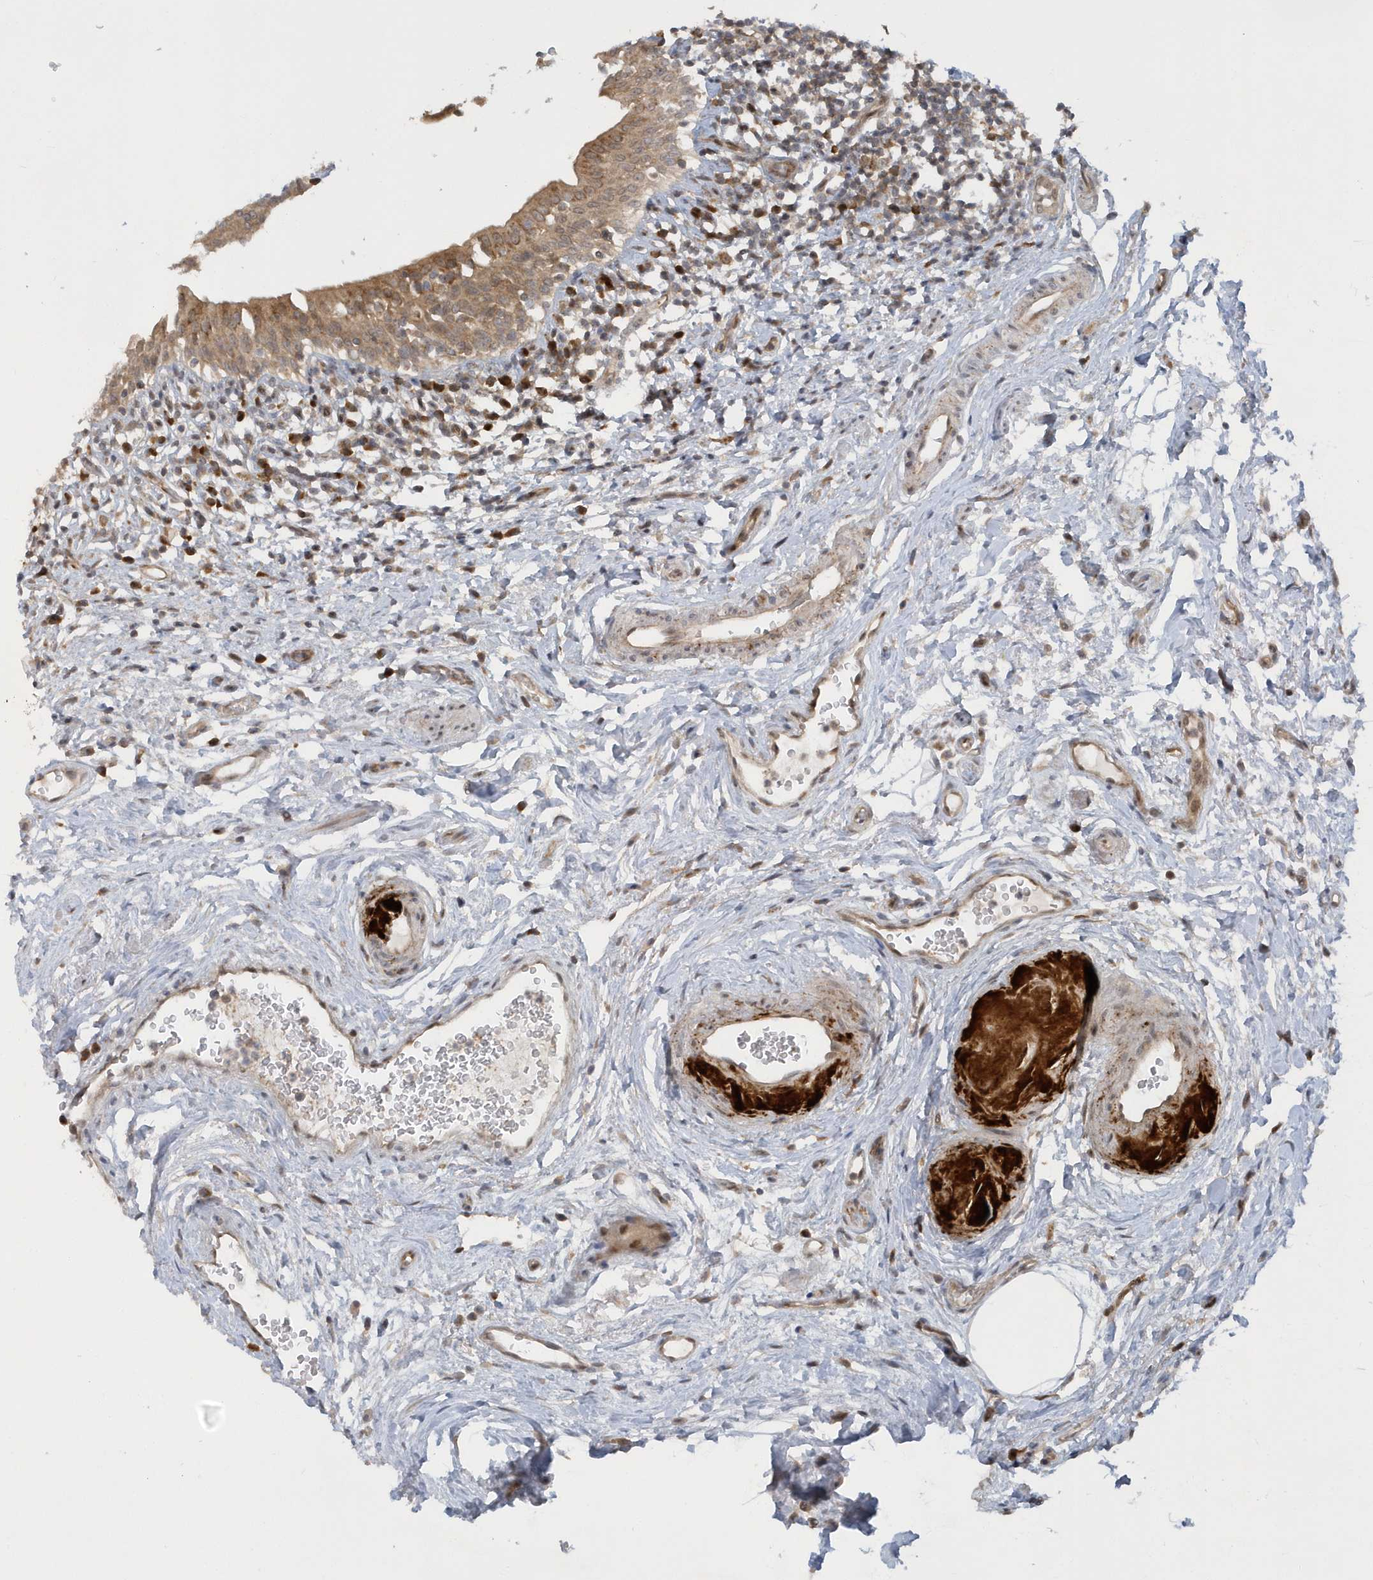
{"staining": {"intensity": "moderate", "quantity": ">75%", "location": "cytoplasmic/membranous"}, "tissue": "urinary bladder", "cell_type": "Urothelial cells", "image_type": "normal", "snomed": [{"axis": "morphology", "description": "Normal tissue, NOS"}, {"axis": "topography", "description": "Urinary bladder"}], "caption": "IHC (DAB) staining of unremarkable urinary bladder reveals moderate cytoplasmic/membranous protein staining in approximately >75% of urothelial cells. The protein of interest is stained brown, and the nuclei are stained in blue (DAB (3,3'-diaminobenzidine) IHC with brightfield microscopy, high magnification).", "gene": "ATG4A", "patient": {"sex": "male", "age": 83}}